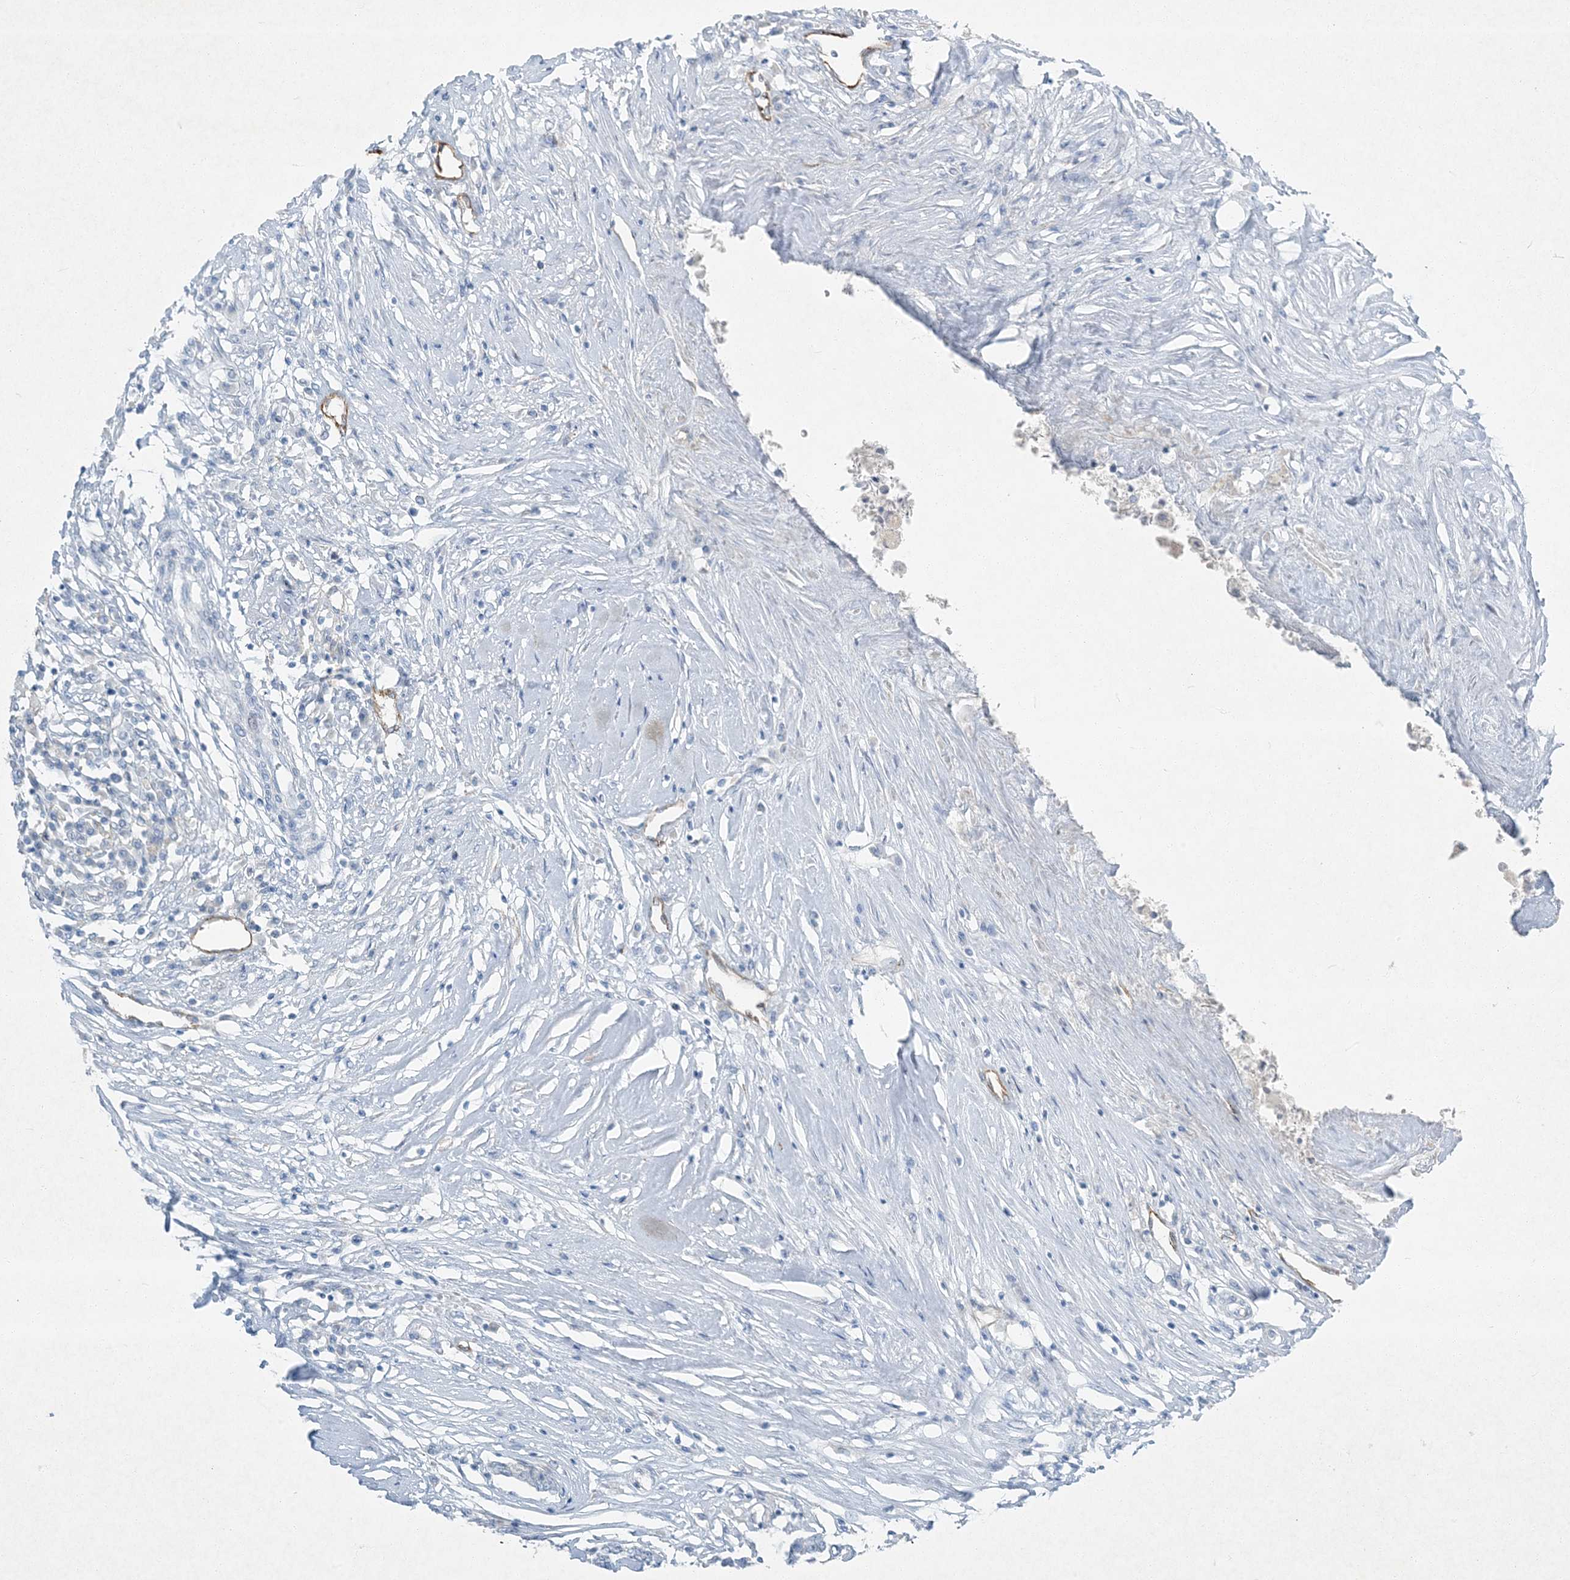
{"staining": {"intensity": "negative", "quantity": "none", "location": "none"}, "tissue": "colorectal cancer", "cell_type": "Tumor cells", "image_type": "cancer", "snomed": [{"axis": "morphology", "description": "Adenocarcinoma, NOS"}, {"axis": "topography", "description": "Rectum"}], "caption": "High power microscopy histopathology image of an IHC image of colorectal cancer, revealing no significant staining in tumor cells.", "gene": "PGM5", "patient": {"sex": "male", "age": 63}}